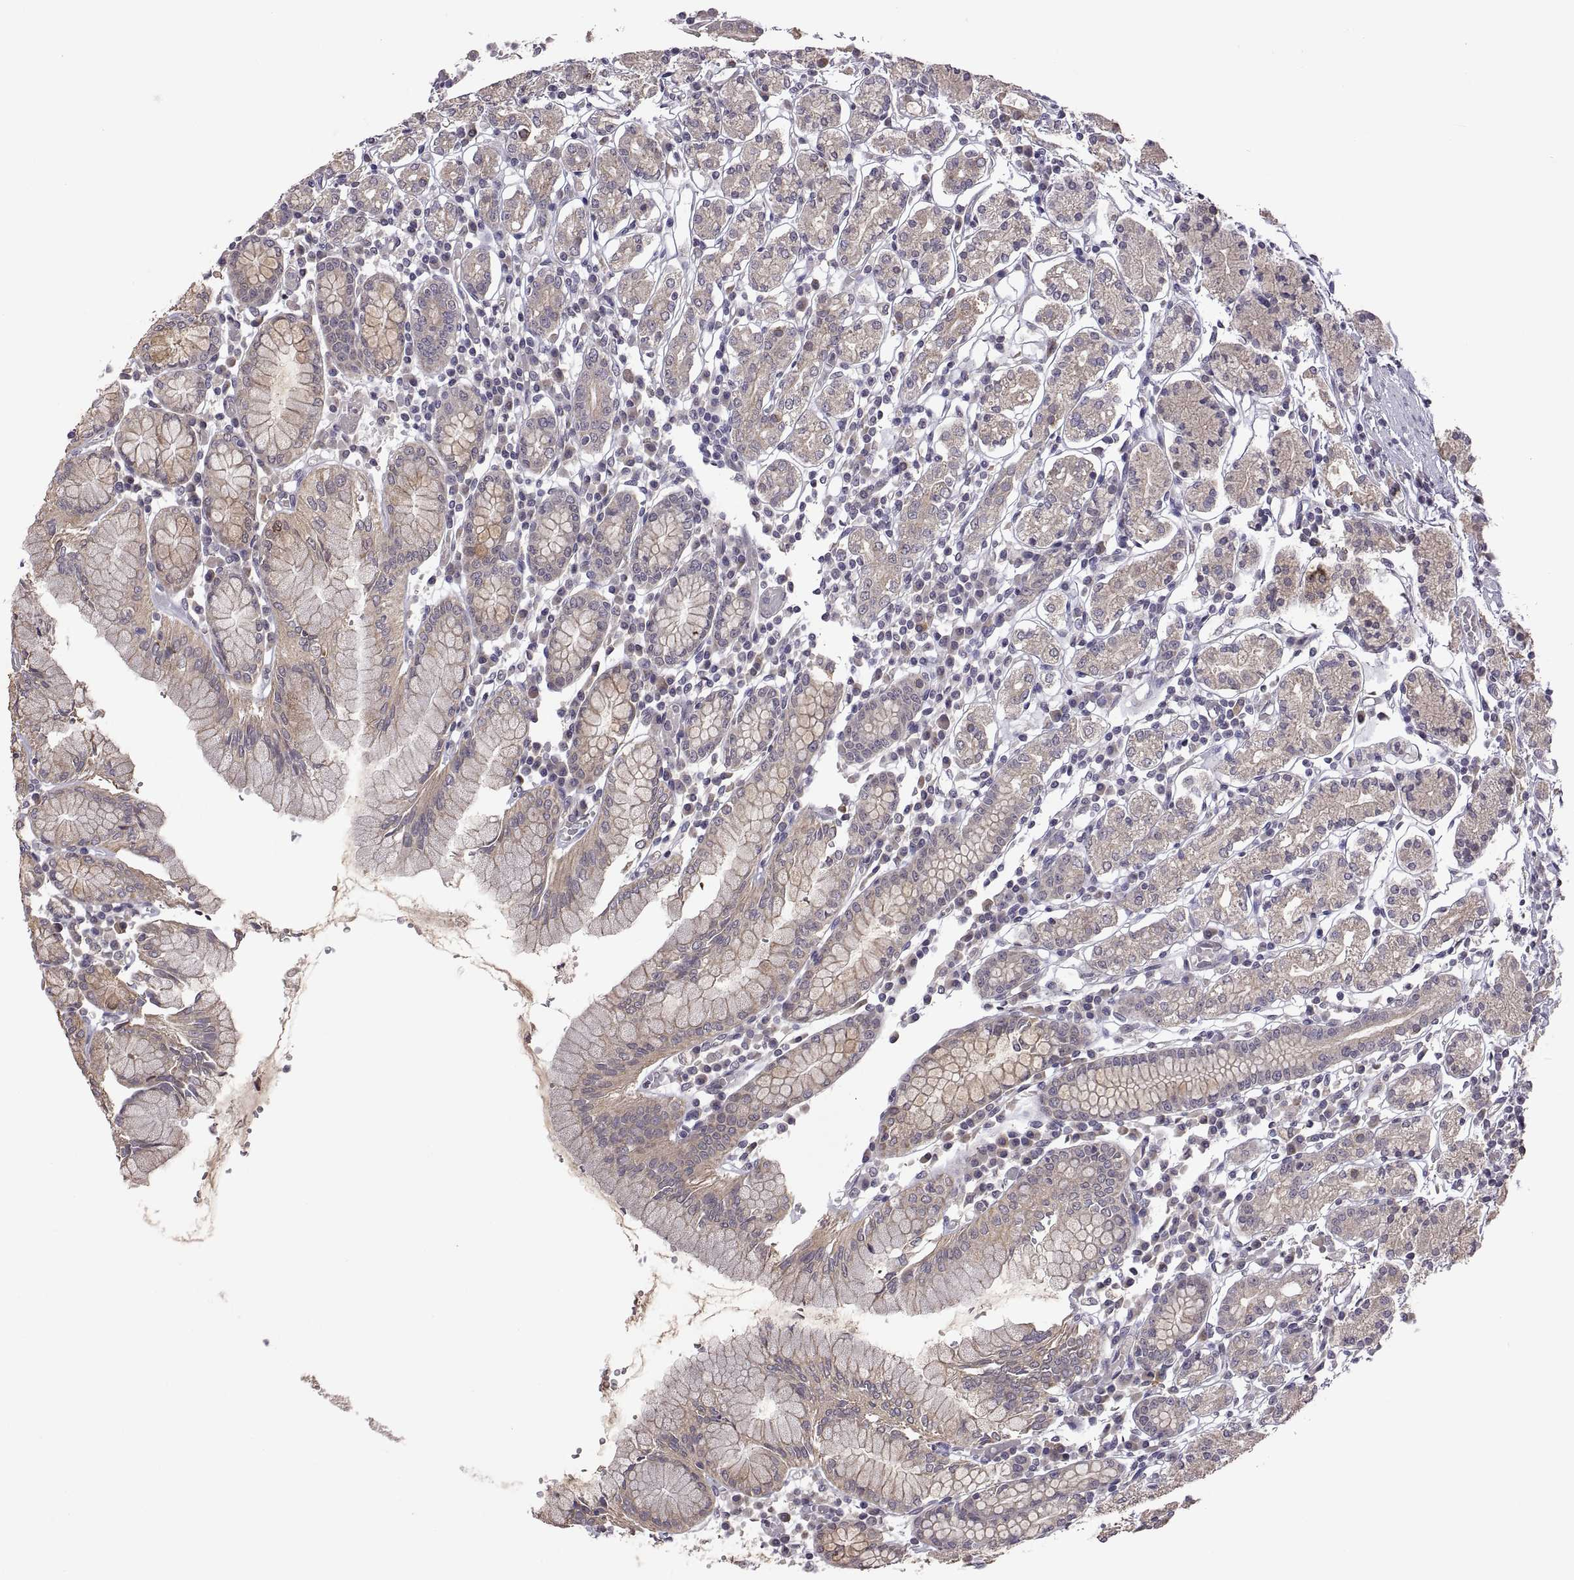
{"staining": {"intensity": "weak", "quantity": "25%-75%", "location": "cytoplasmic/membranous"}, "tissue": "stomach", "cell_type": "Glandular cells", "image_type": "normal", "snomed": [{"axis": "morphology", "description": "Normal tissue, NOS"}, {"axis": "topography", "description": "Stomach, upper"}, {"axis": "topography", "description": "Stomach"}], "caption": "Weak cytoplasmic/membranous positivity for a protein is appreciated in about 25%-75% of glandular cells of normal stomach using IHC.", "gene": "LAMA1", "patient": {"sex": "male", "age": 62}}